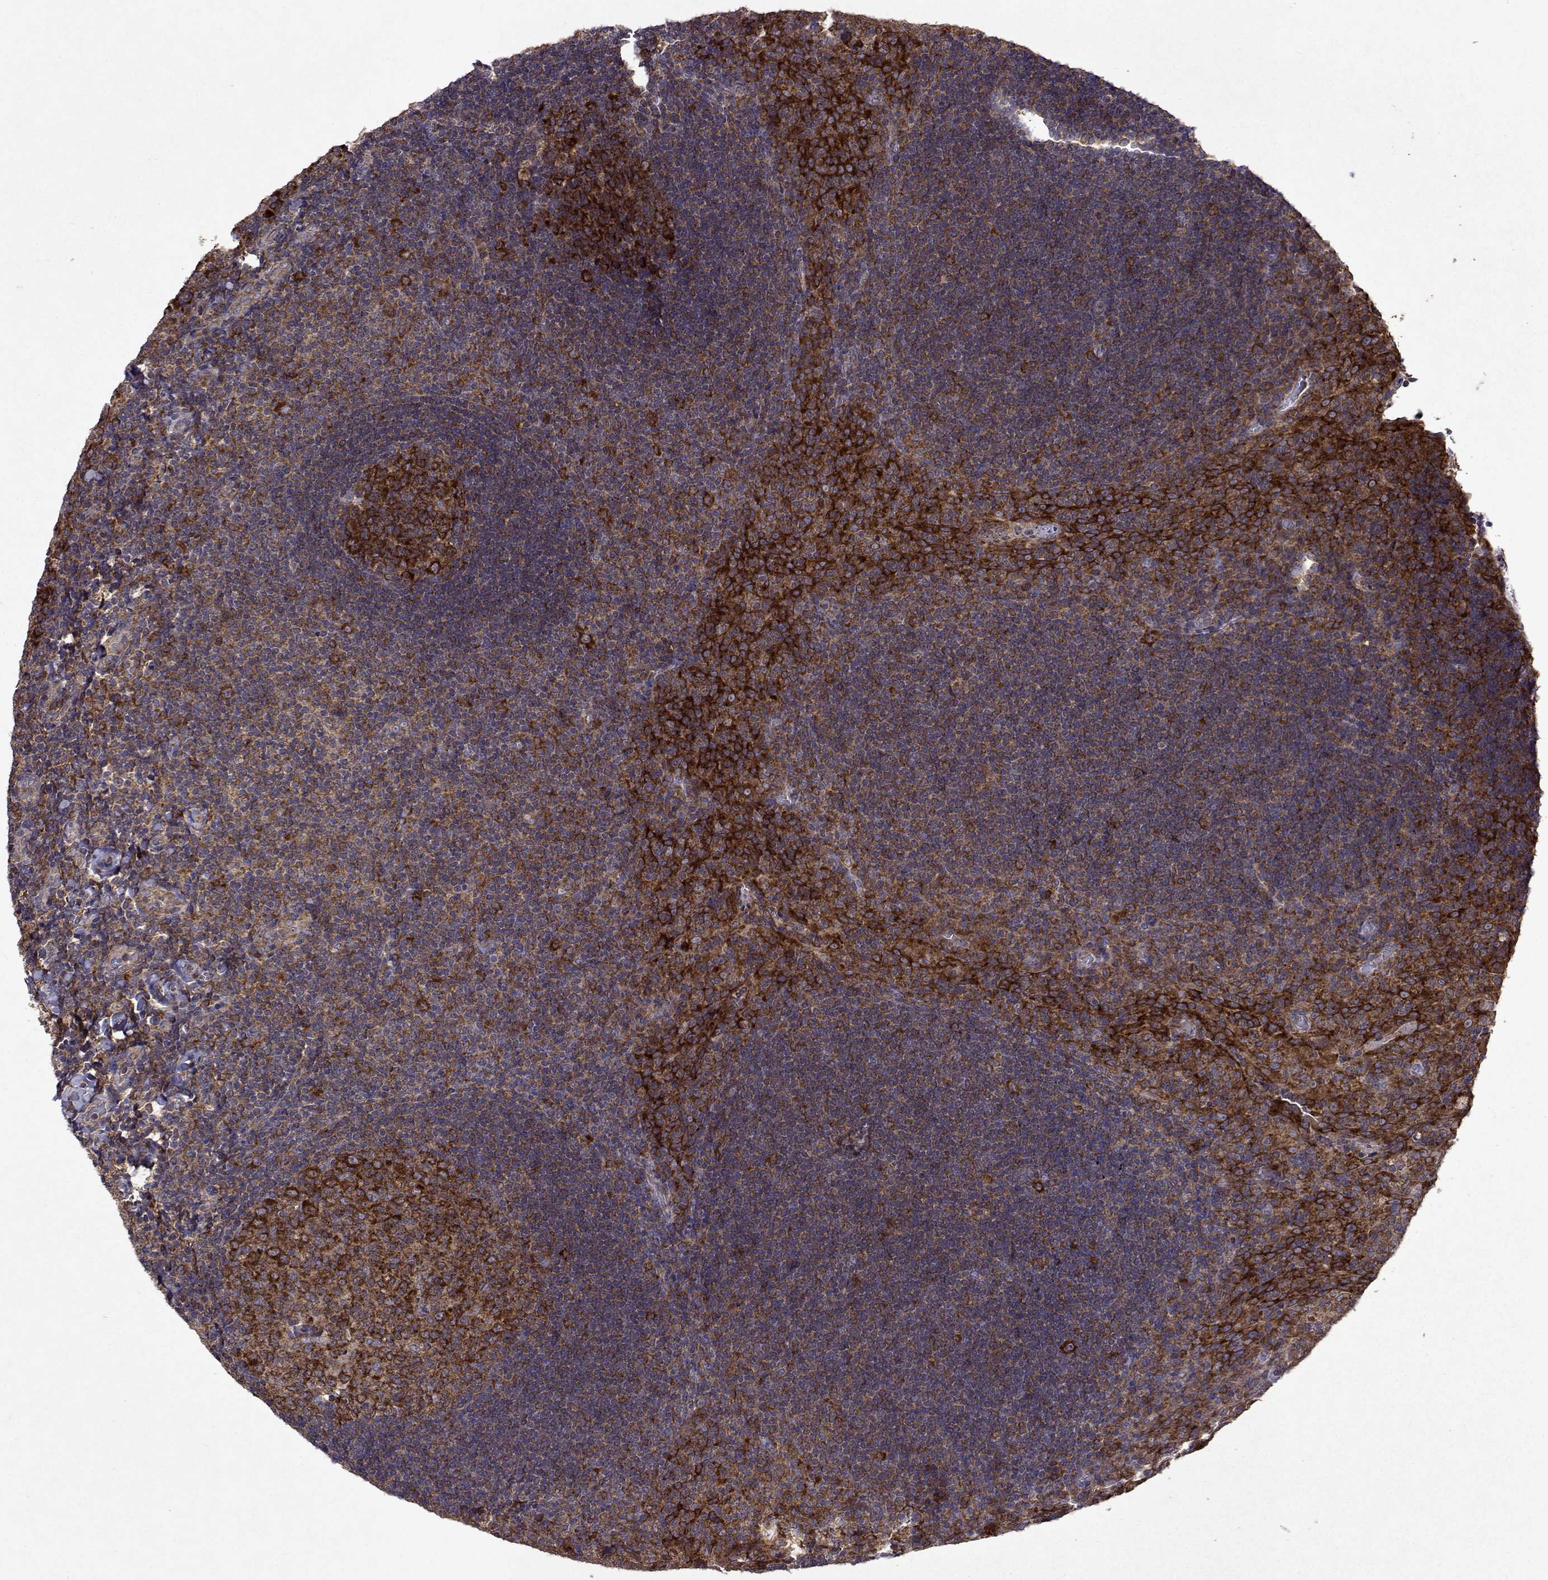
{"staining": {"intensity": "strong", "quantity": ">75%", "location": "cytoplasmic/membranous"}, "tissue": "tonsil", "cell_type": "Germinal center cells", "image_type": "normal", "snomed": [{"axis": "morphology", "description": "Normal tissue, NOS"}, {"axis": "topography", "description": "Tonsil"}], "caption": "Tonsil stained with DAB (3,3'-diaminobenzidine) IHC displays high levels of strong cytoplasmic/membranous positivity in approximately >75% of germinal center cells. The staining is performed using DAB (3,3'-diaminobenzidine) brown chromogen to label protein expression. The nuclei are counter-stained blue using hematoxylin.", "gene": "TARBP2", "patient": {"sex": "male", "age": 17}}